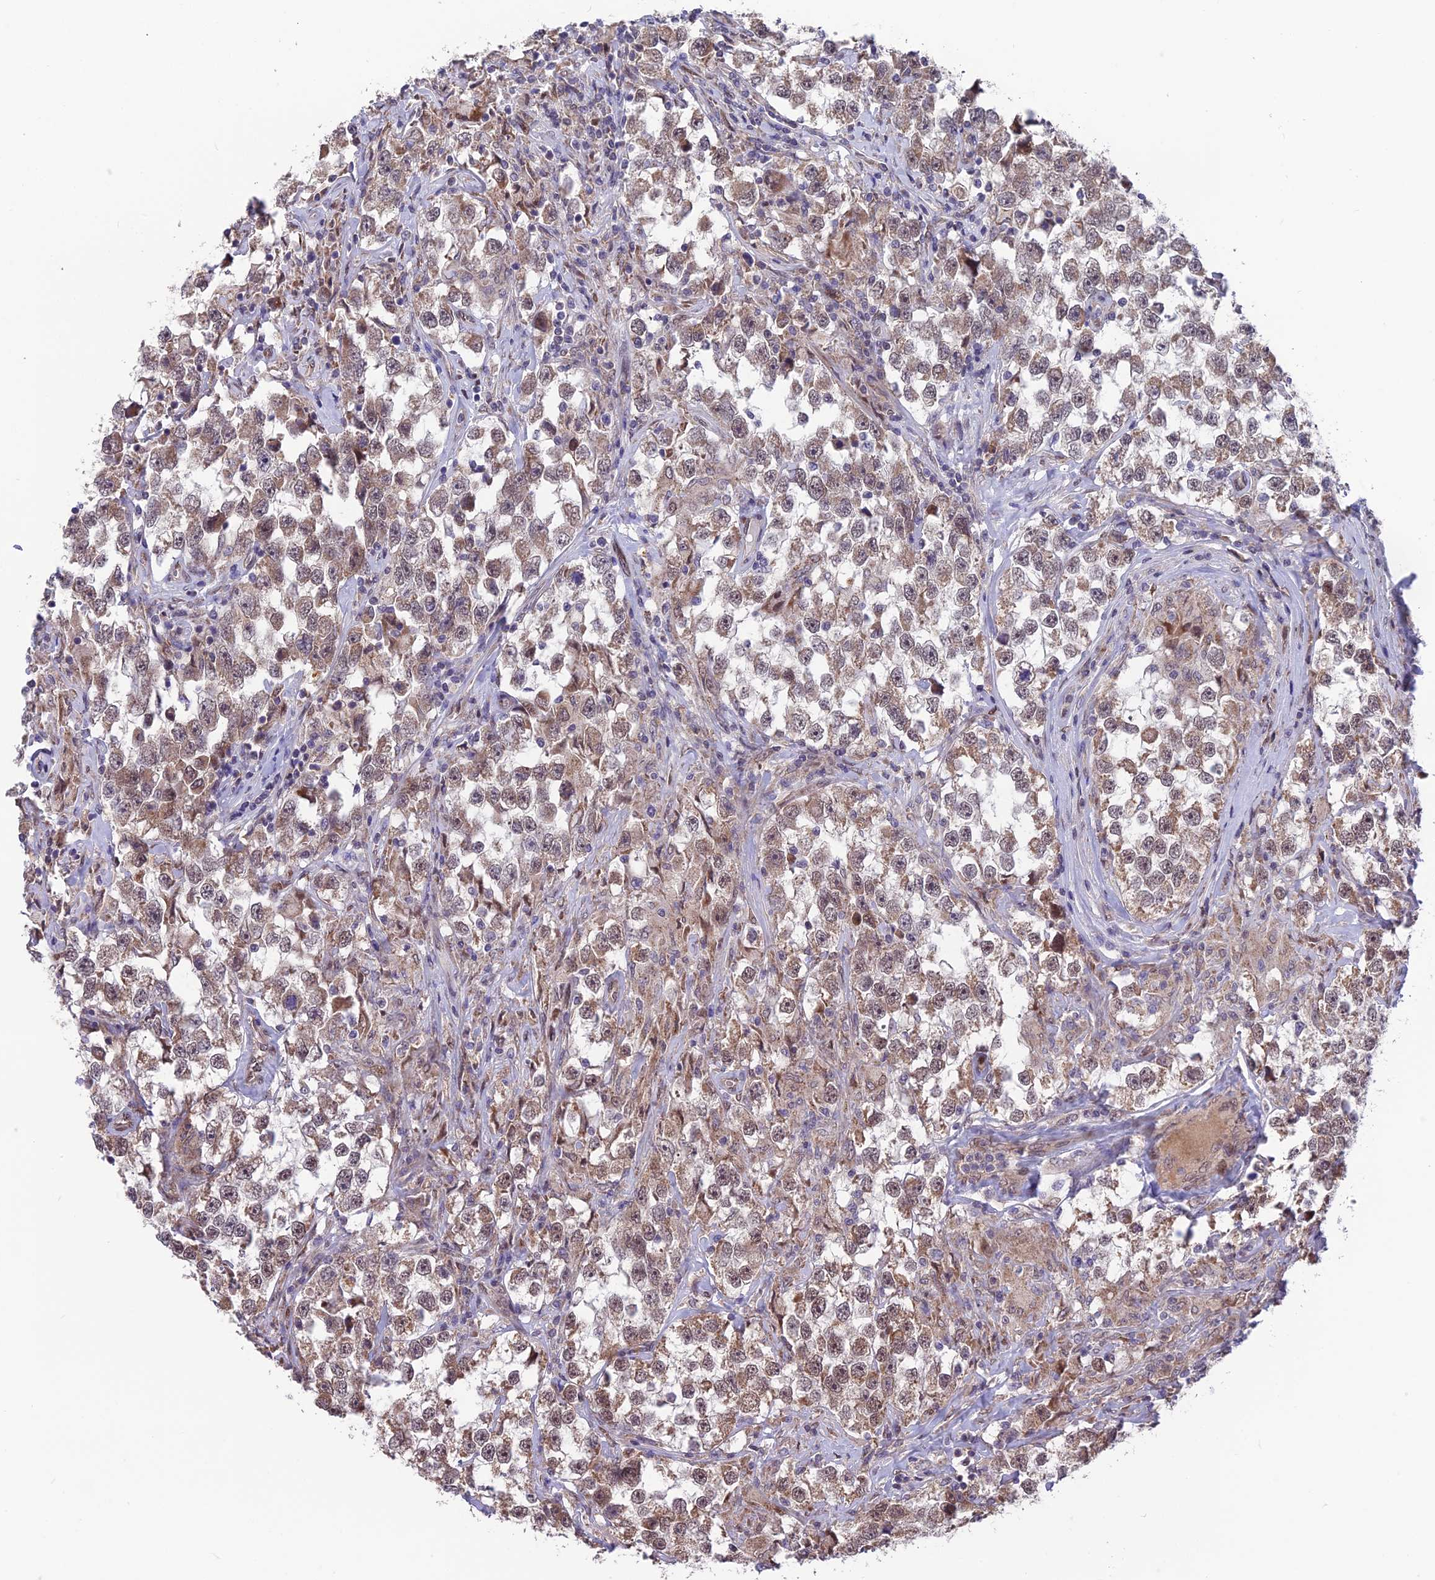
{"staining": {"intensity": "moderate", "quantity": ">75%", "location": "cytoplasmic/membranous,nuclear"}, "tissue": "testis cancer", "cell_type": "Tumor cells", "image_type": "cancer", "snomed": [{"axis": "morphology", "description": "Seminoma, NOS"}, {"axis": "topography", "description": "Testis"}], "caption": "An immunohistochemistry (IHC) photomicrograph of neoplastic tissue is shown. Protein staining in brown highlights moderate cytoplasmic/membranous and nuclear positivity in testis seminoma within tumor cells.", "gene": "CYP2R1", "patient": {"sex": "male", "age": 46}}